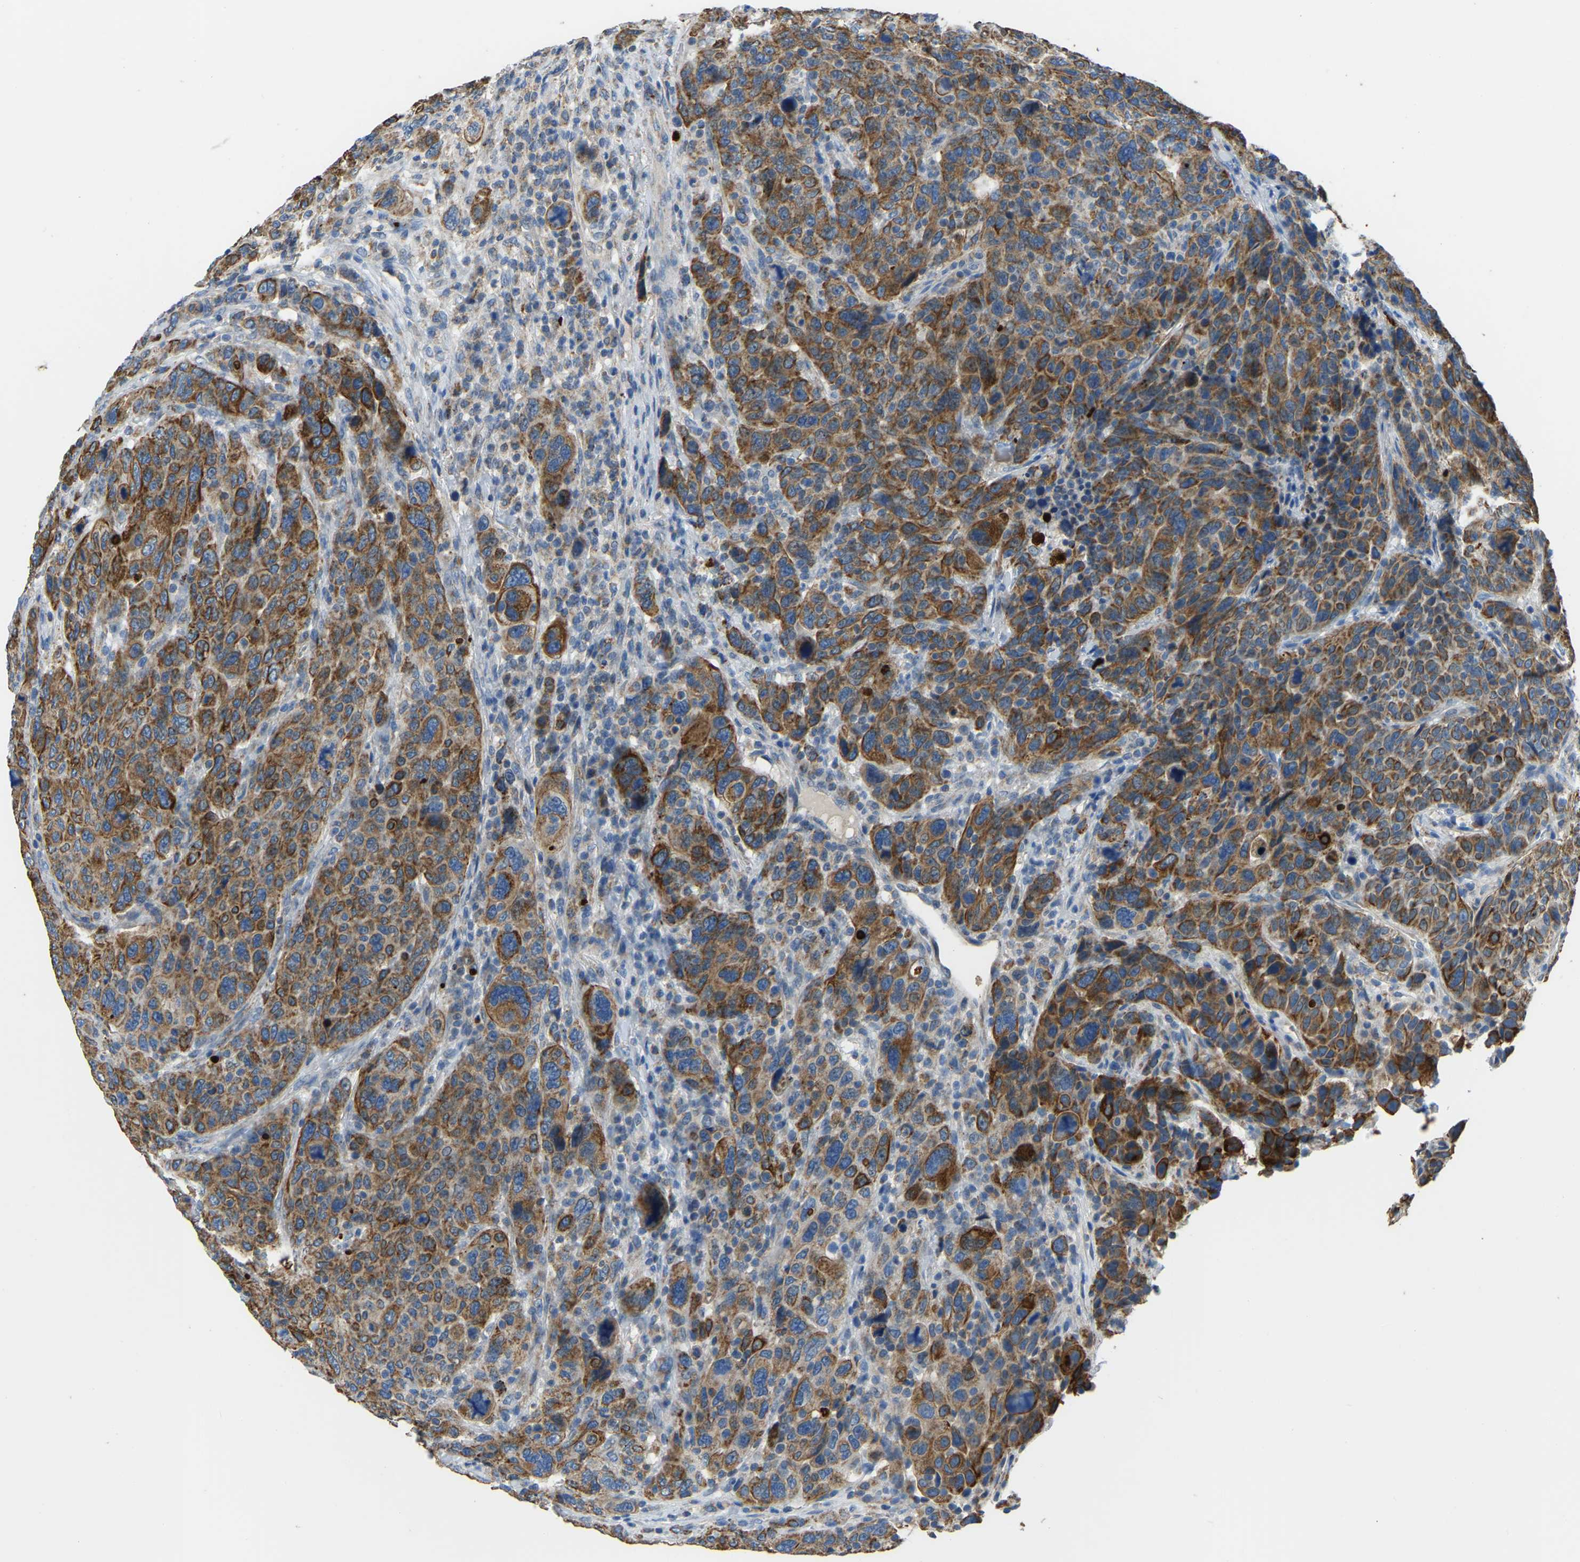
{"staining": {"intensity": "strong", "quantity": ">75%", "location": "cytoplasmic/membranous"}, "tissue": "breast cancer", "cell_type": "Tumor cells", "image_type": "cancer", "snomed": [{"axis": "morphology", "description": "Duct carcinoma"}, {"axis": "topography", "description": "Breast"}], "caption": "Immunohistochemical staining of breast cancer demonstrates high levels of strong cytoplasmic/membranous positivity in about >75% of tumor cells.", "gene": "ZNF200", "patient": {"sex": "female", "age": 37}}